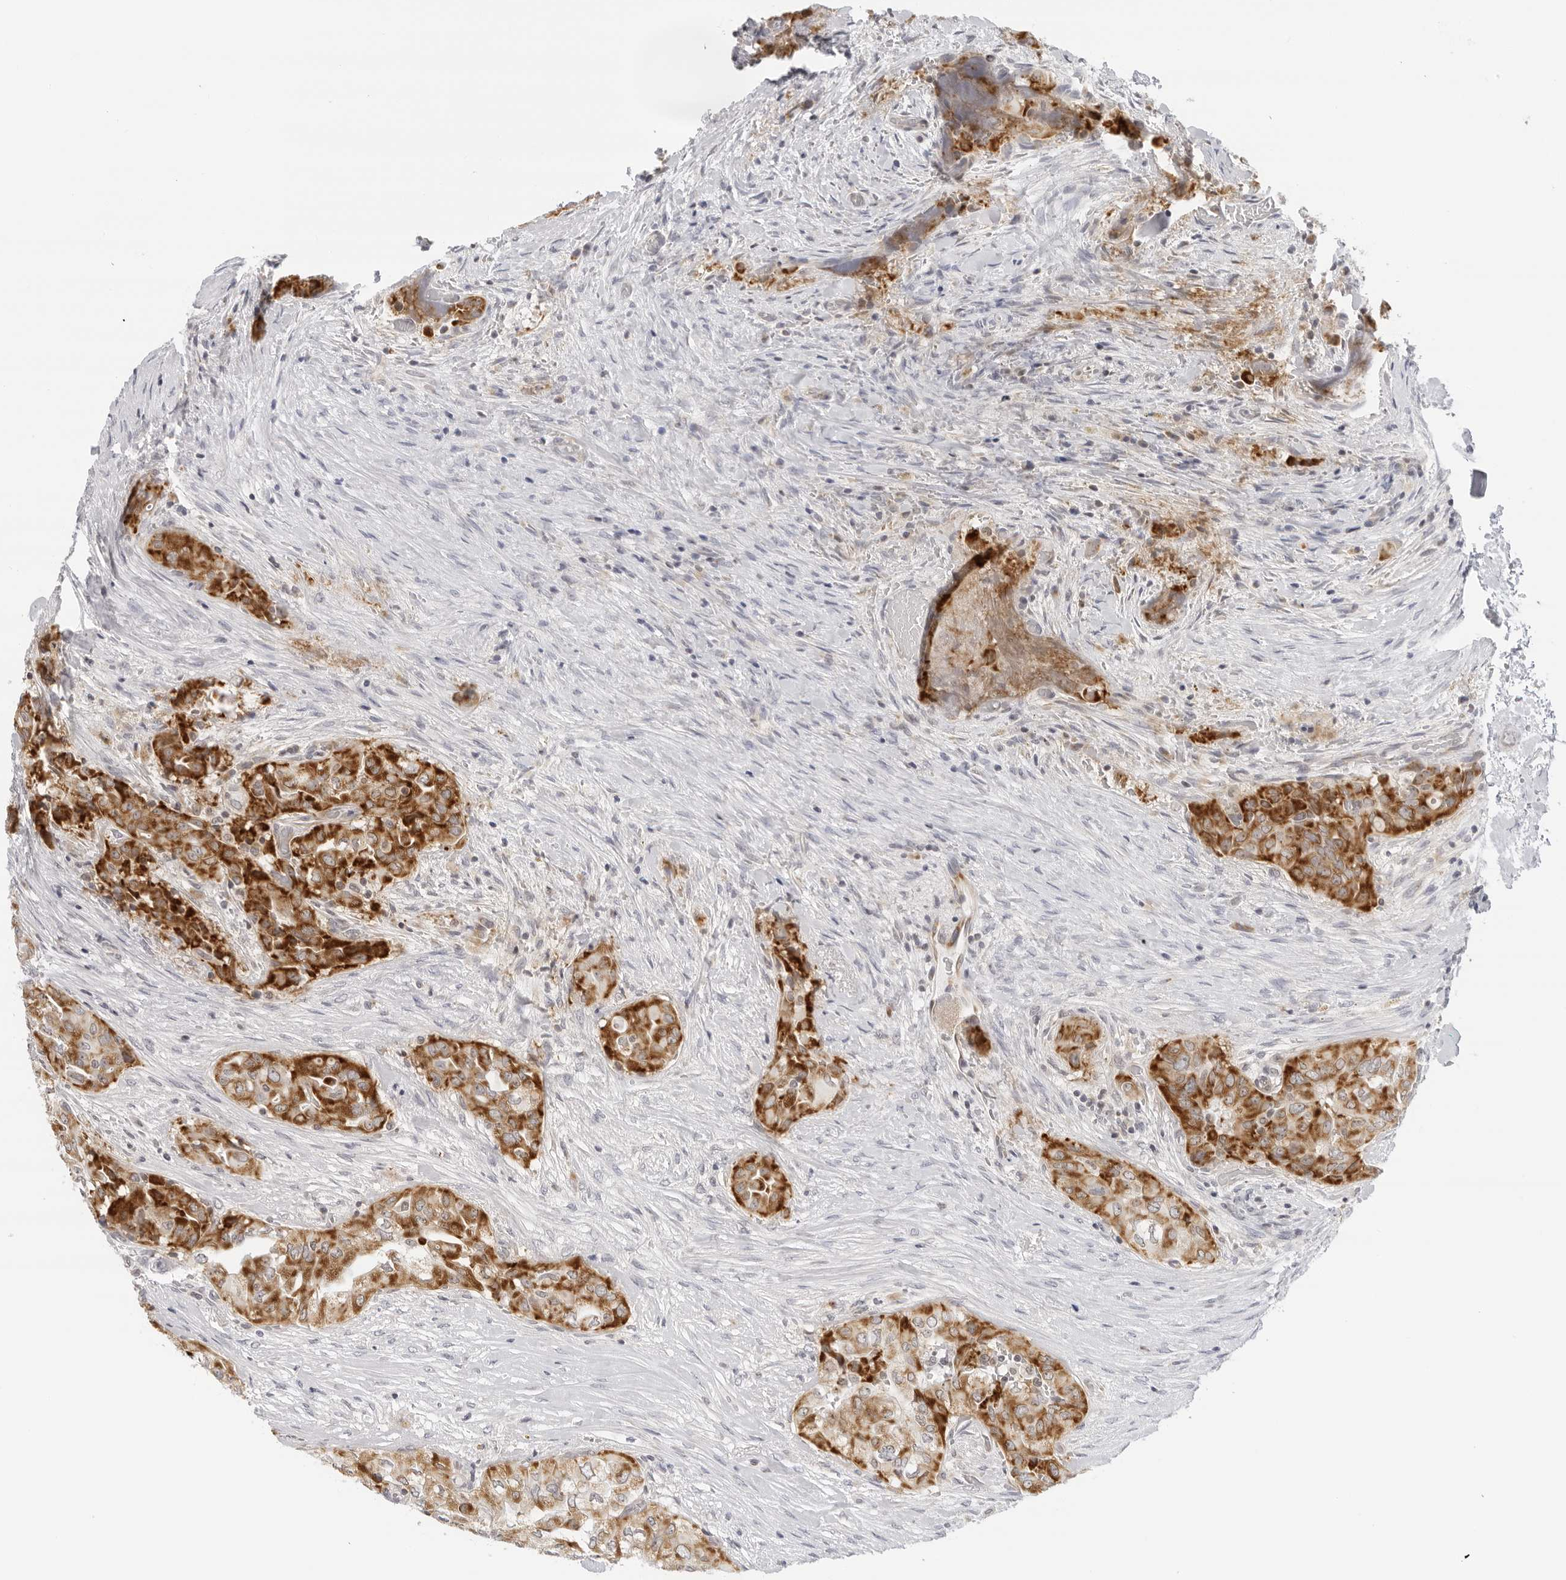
{"staining": {"intensity": "strong", "quantity": ">75%", "location": "cytoplasmic/membranous"}, "tissue": "thyroid cancer", "cell_type": "Tumor cells", "image_type": "cancer", "snomed": [{"axis": "morphology", "description": "Papillary adenocarcinoma, NOS"}, {"axis": "topography", "description": "Thyroid gland"}], "caption": "Strong cytoplasmic/membranous expression for a protein is seen in about >75% of tumor cells of papillary adenocarcinoma (thyroid) using IHC.", "gene": "CIART", "patient": {"sex": "female", "age": 59}}